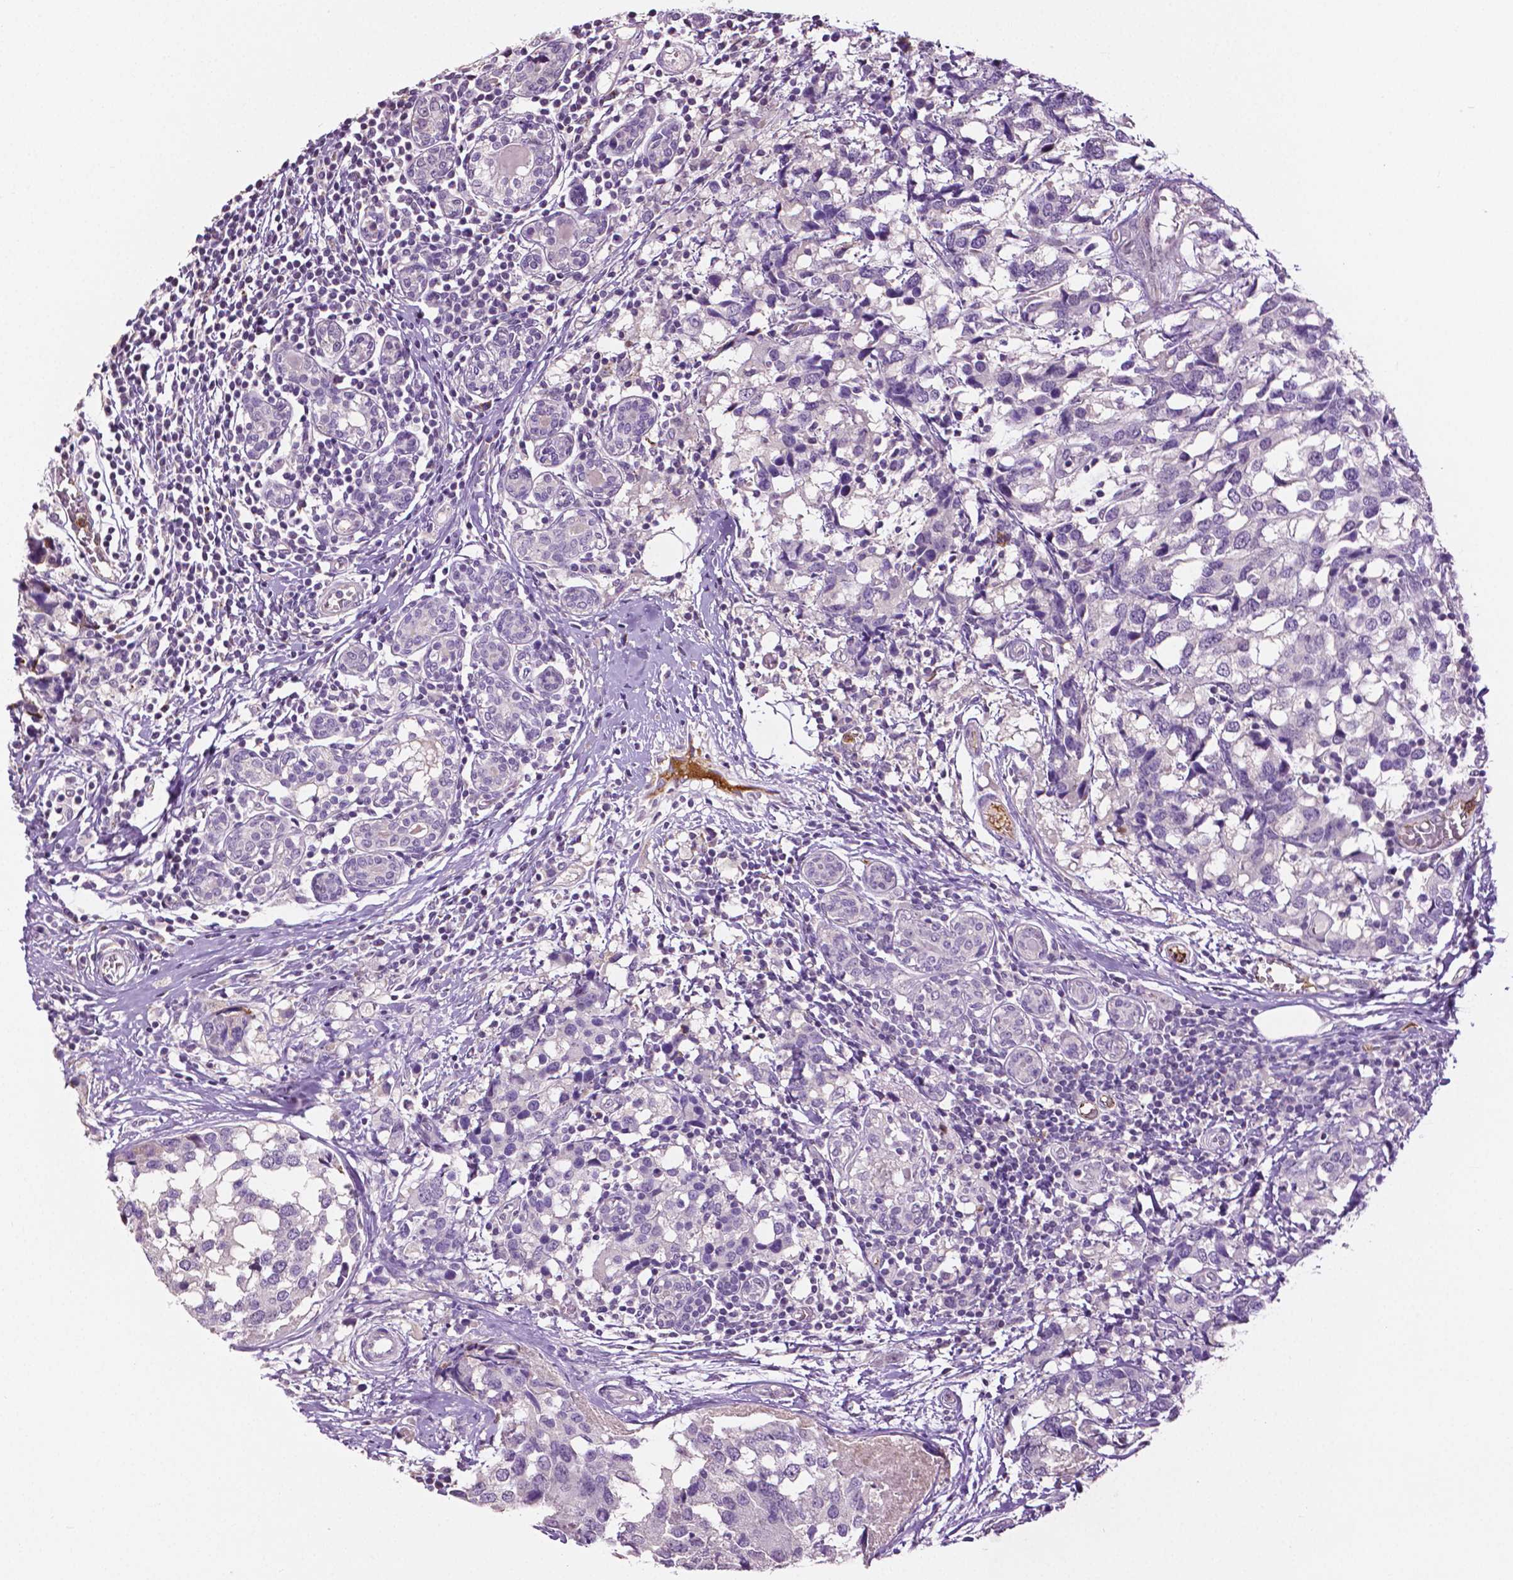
{"staining": {"intensity": "negative", "quantity": "none", "location": "none"}, "tissue": "breast cancer", "cell_type": "Tumor cells", "image_type": "cancer", "snomed": [{"axis": "morphology", "description": "Lobular carcinoma"}, {"axis": "topography", "description": "Breast"}], "caption": "Immunohistochemistry photomicrograph of breast cancer (lobular carcinoma) stained for a protein (brown), which reveals no expression in tumor cells.", "gene": "PTPN5", "patient": {"sex": "female", "age": 59}}